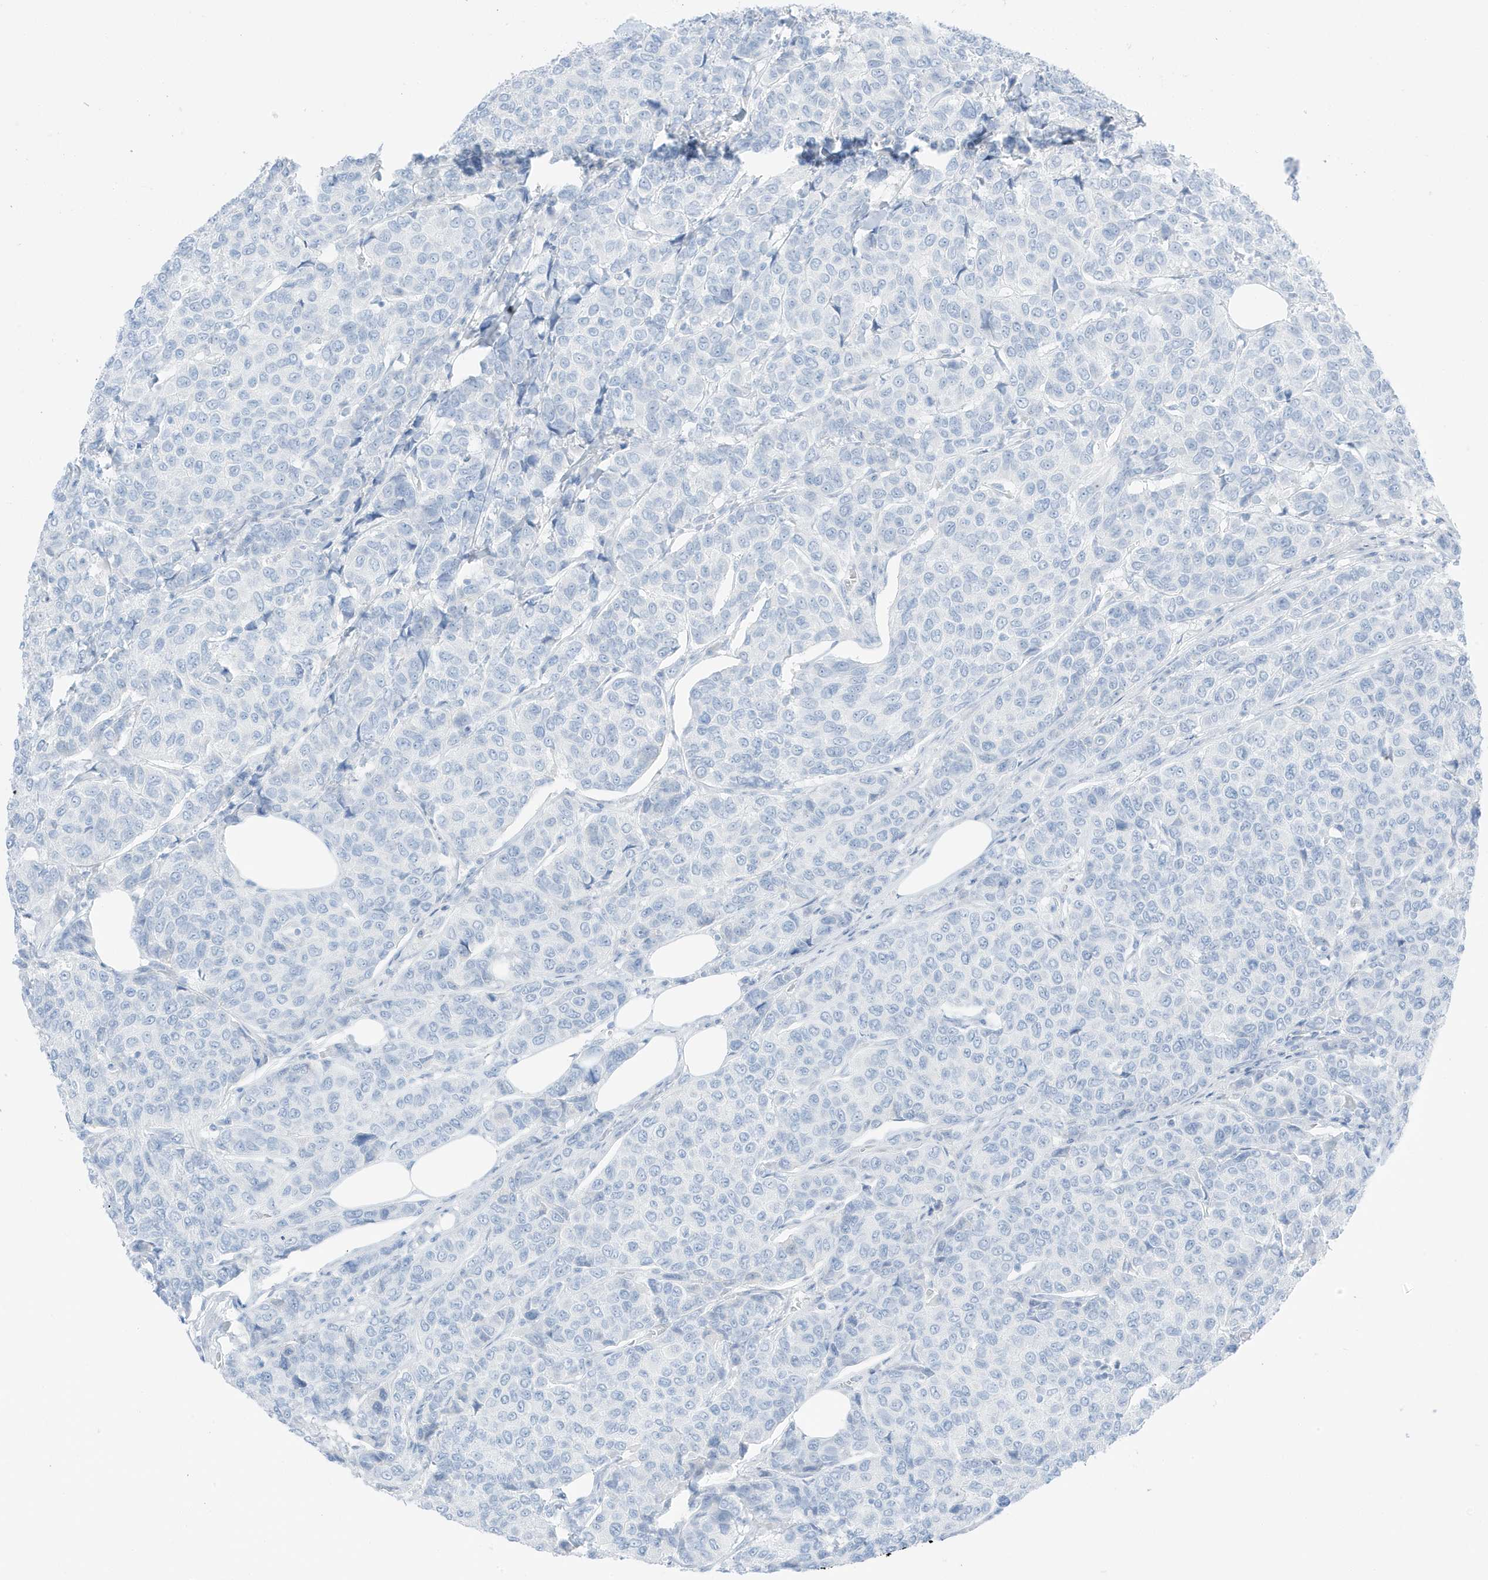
{"staining": {"intensity": "negative", "quantity": "none", "location": "none"}, "tissue": "breast cancer", "cell_type": "Tumor cells", "image_type": "cancer", "snomed": [{"axis": "morphology", "description": "Duct carcinoma"}, {"axis": "topography", "description": "Breast"}], "caption": "Immunohistochemical staining of human invasive ductal carcinoma (breast) reveals no significant staining in tumor cells.", "gene": "SLC22A13", "patient": {"sex": "female", "age": 55}}